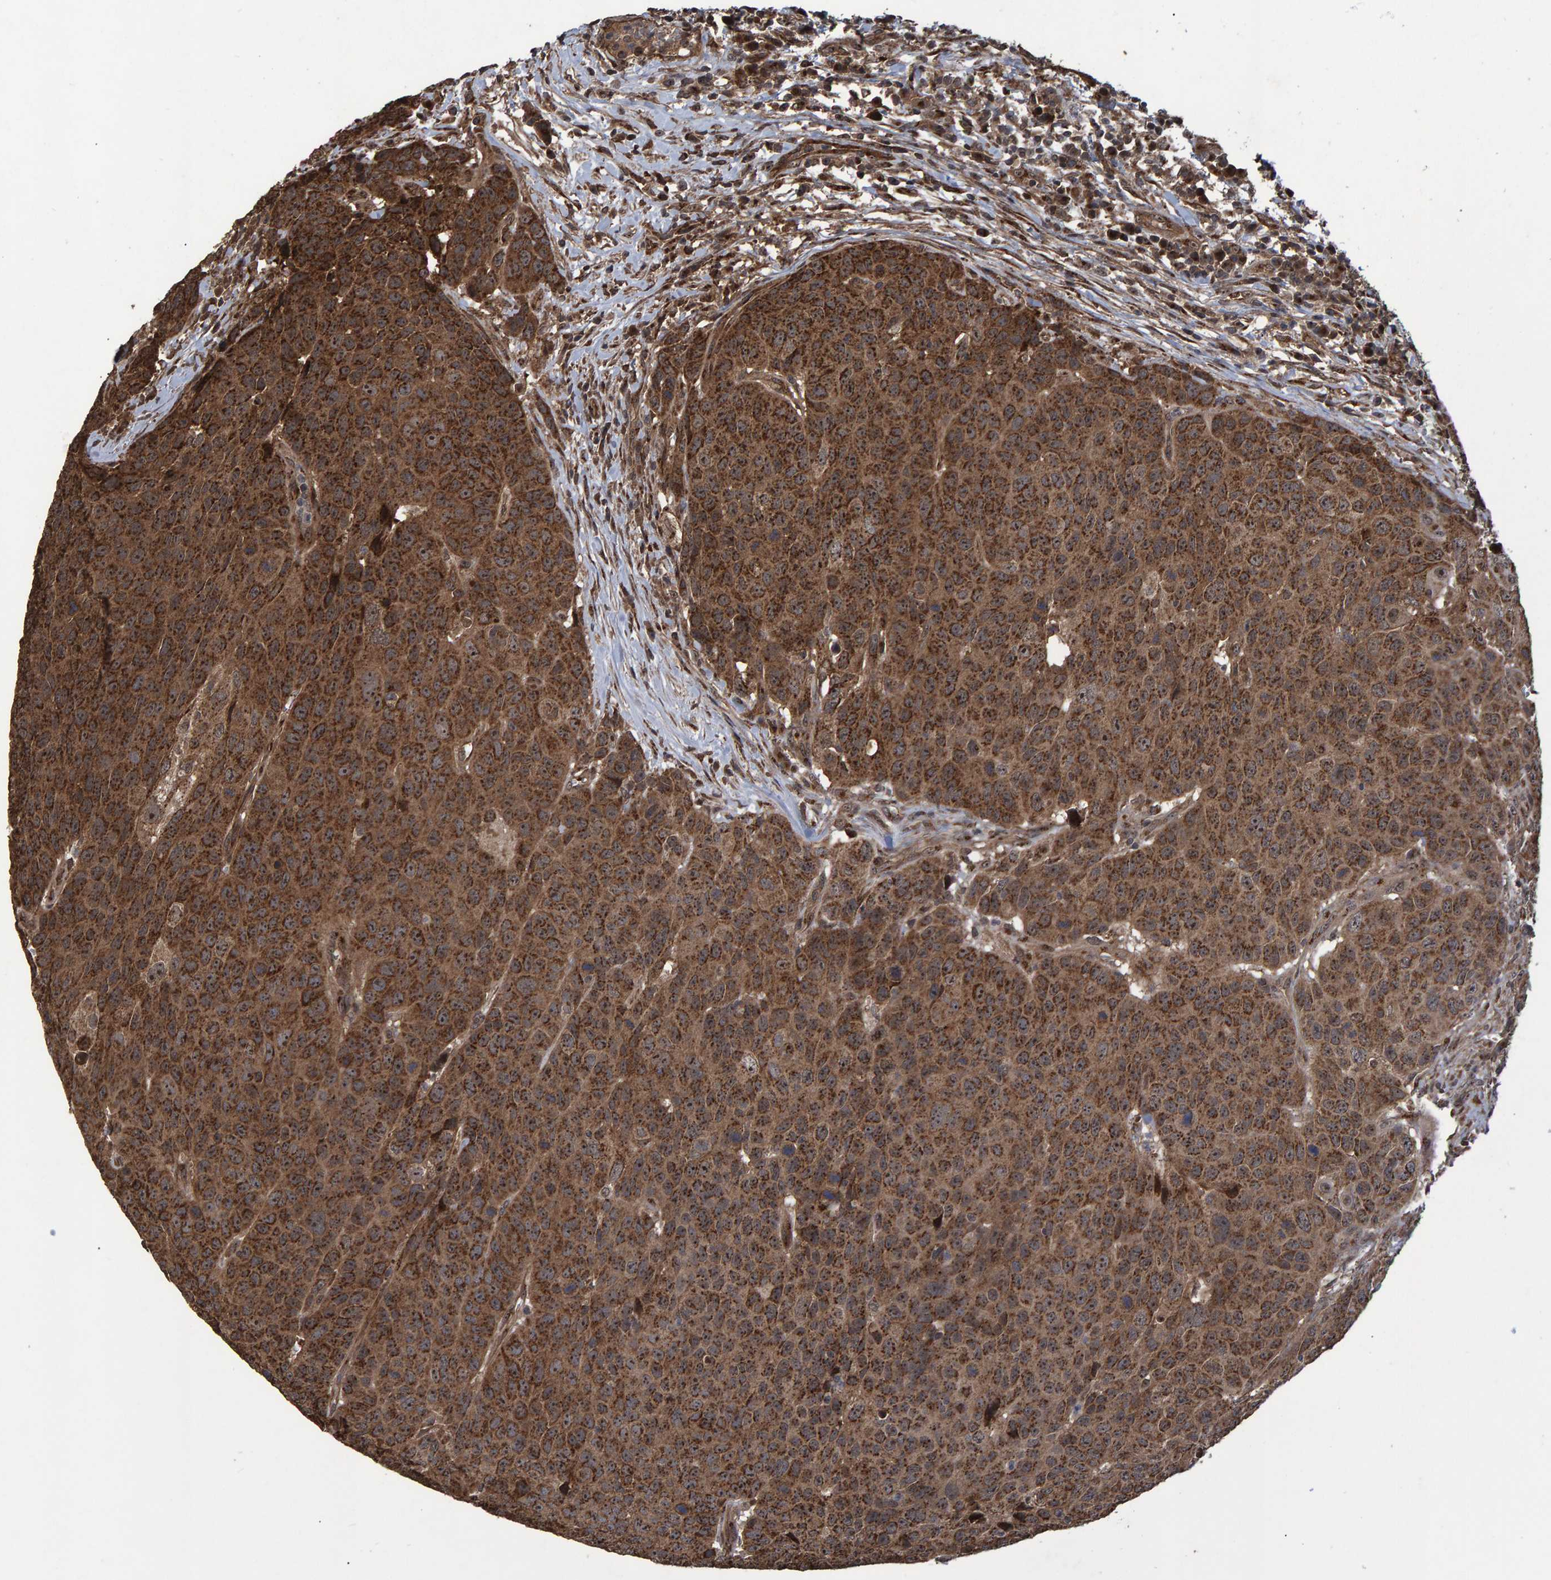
{"staining": {"intensity": "strong", "quantity": ">75%", "location": "cytoplasmic/membranous,nuclear"}, "tissue": "head and neck cancer", "cell_type": "Tumor cells", "image_type": "cancer", "snomed": [{"axis": "morphology", "description": "Squamous cell carcinoma, NOS"}, {"axis": "topography", "description": "Head-Neck"}], "caption": "Immunohistochemical staining of head and neck cancer (squamous cell carcinoma) demonstrates high levels of strong cytoplasmic/membranous and nuclear protein positivity in about >75% of tumor cells.", "gene": "TRIM68", "patient": {"sex": "male", "age": 66}}